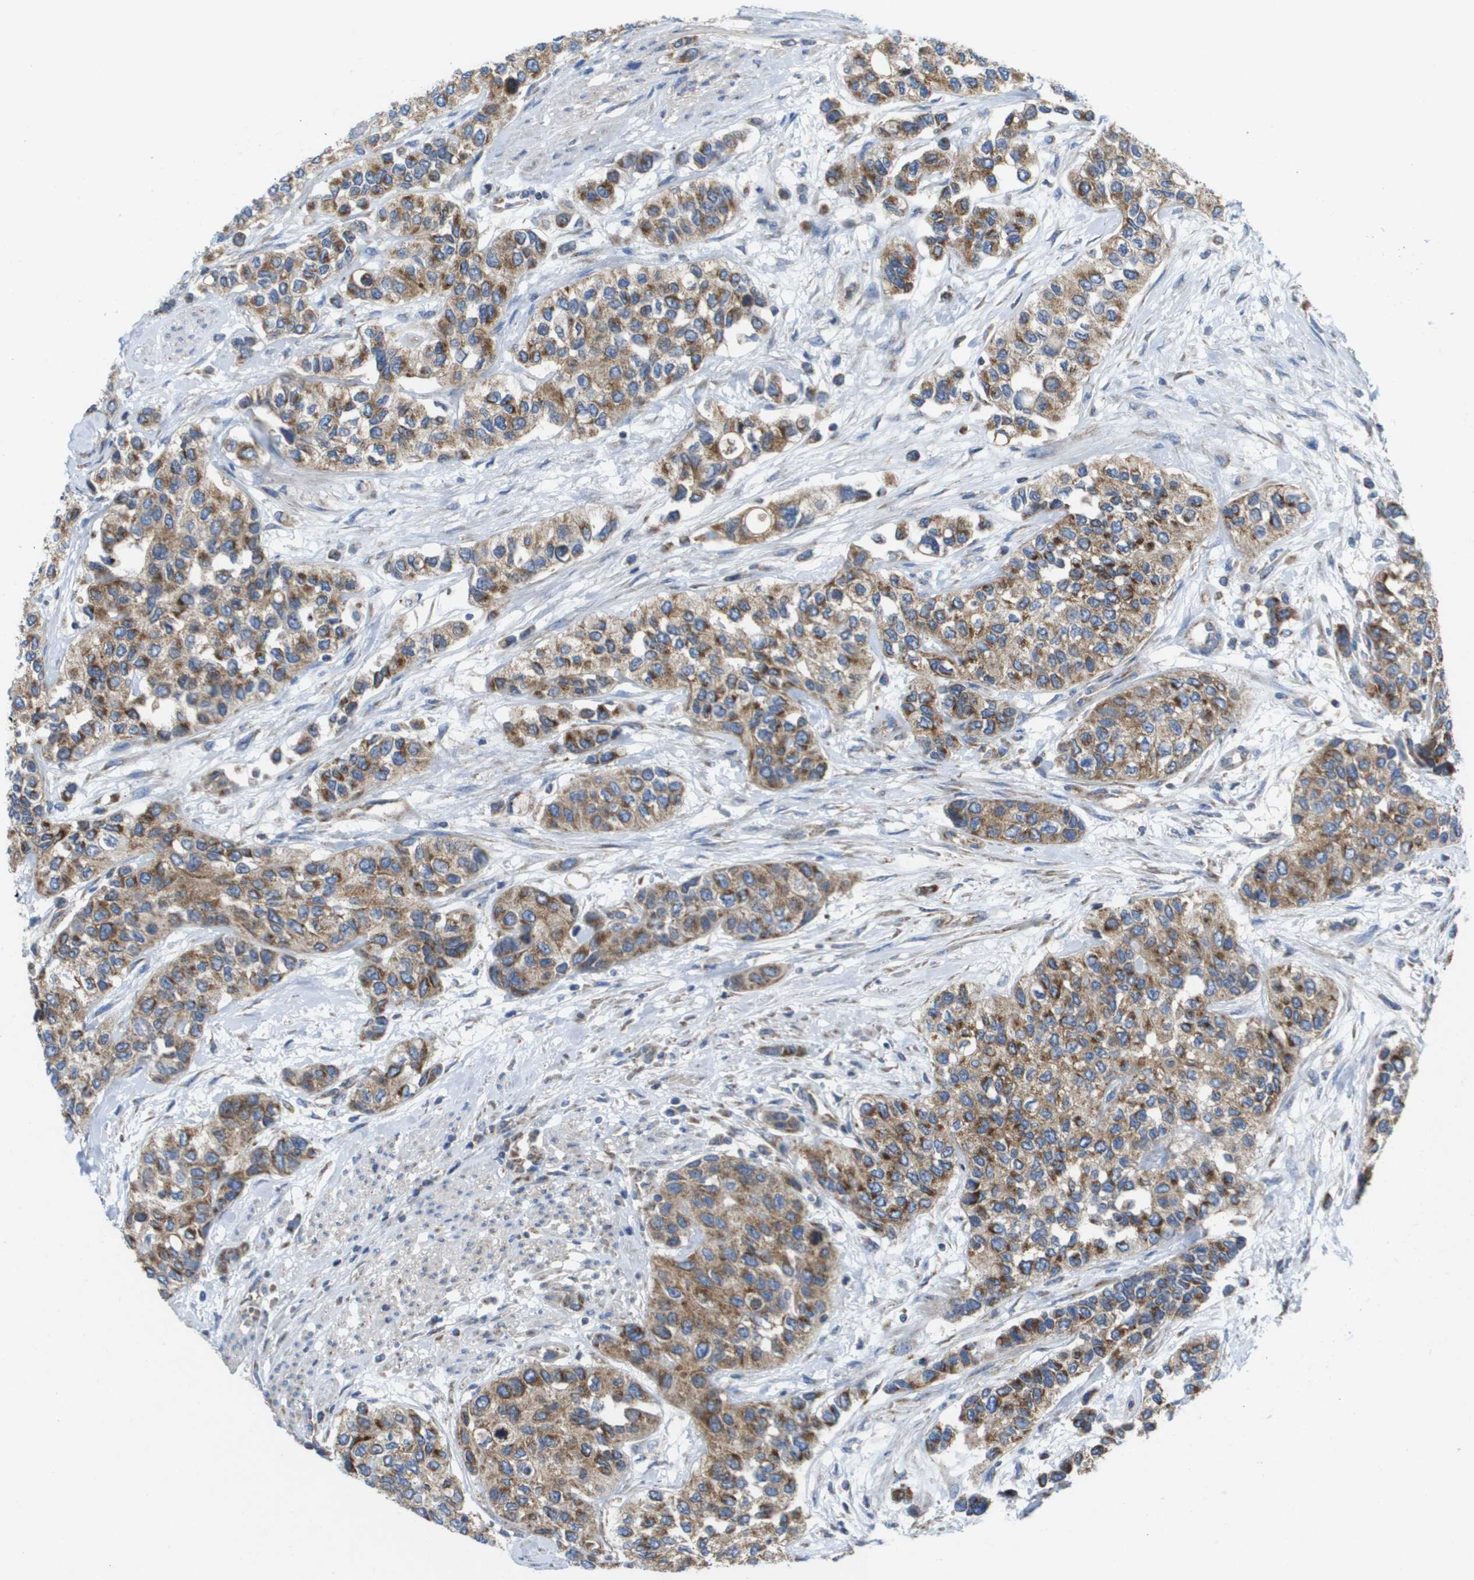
{"staining": {"intensity": "moderate", "quantity": ">75%", "location": "cytoplasmic/membranous"}, "tissue": "urothelial cancer", "cell_type": "Tumor cells", "image_type": "cancer", "snomed": [{"axis": "morphology", "description": "Urothelial carcinoma, High grade"}, {"axis": "topography", "description": "Urinary bladder"}], "caption": "A medium amount of moderate cytoplasmic/membranous staining is appreciated in about >75% of tumor cells in urothelial cancer tissue.", "gene": "FIS1", "patient": {"sex": "female", "age": 56}}